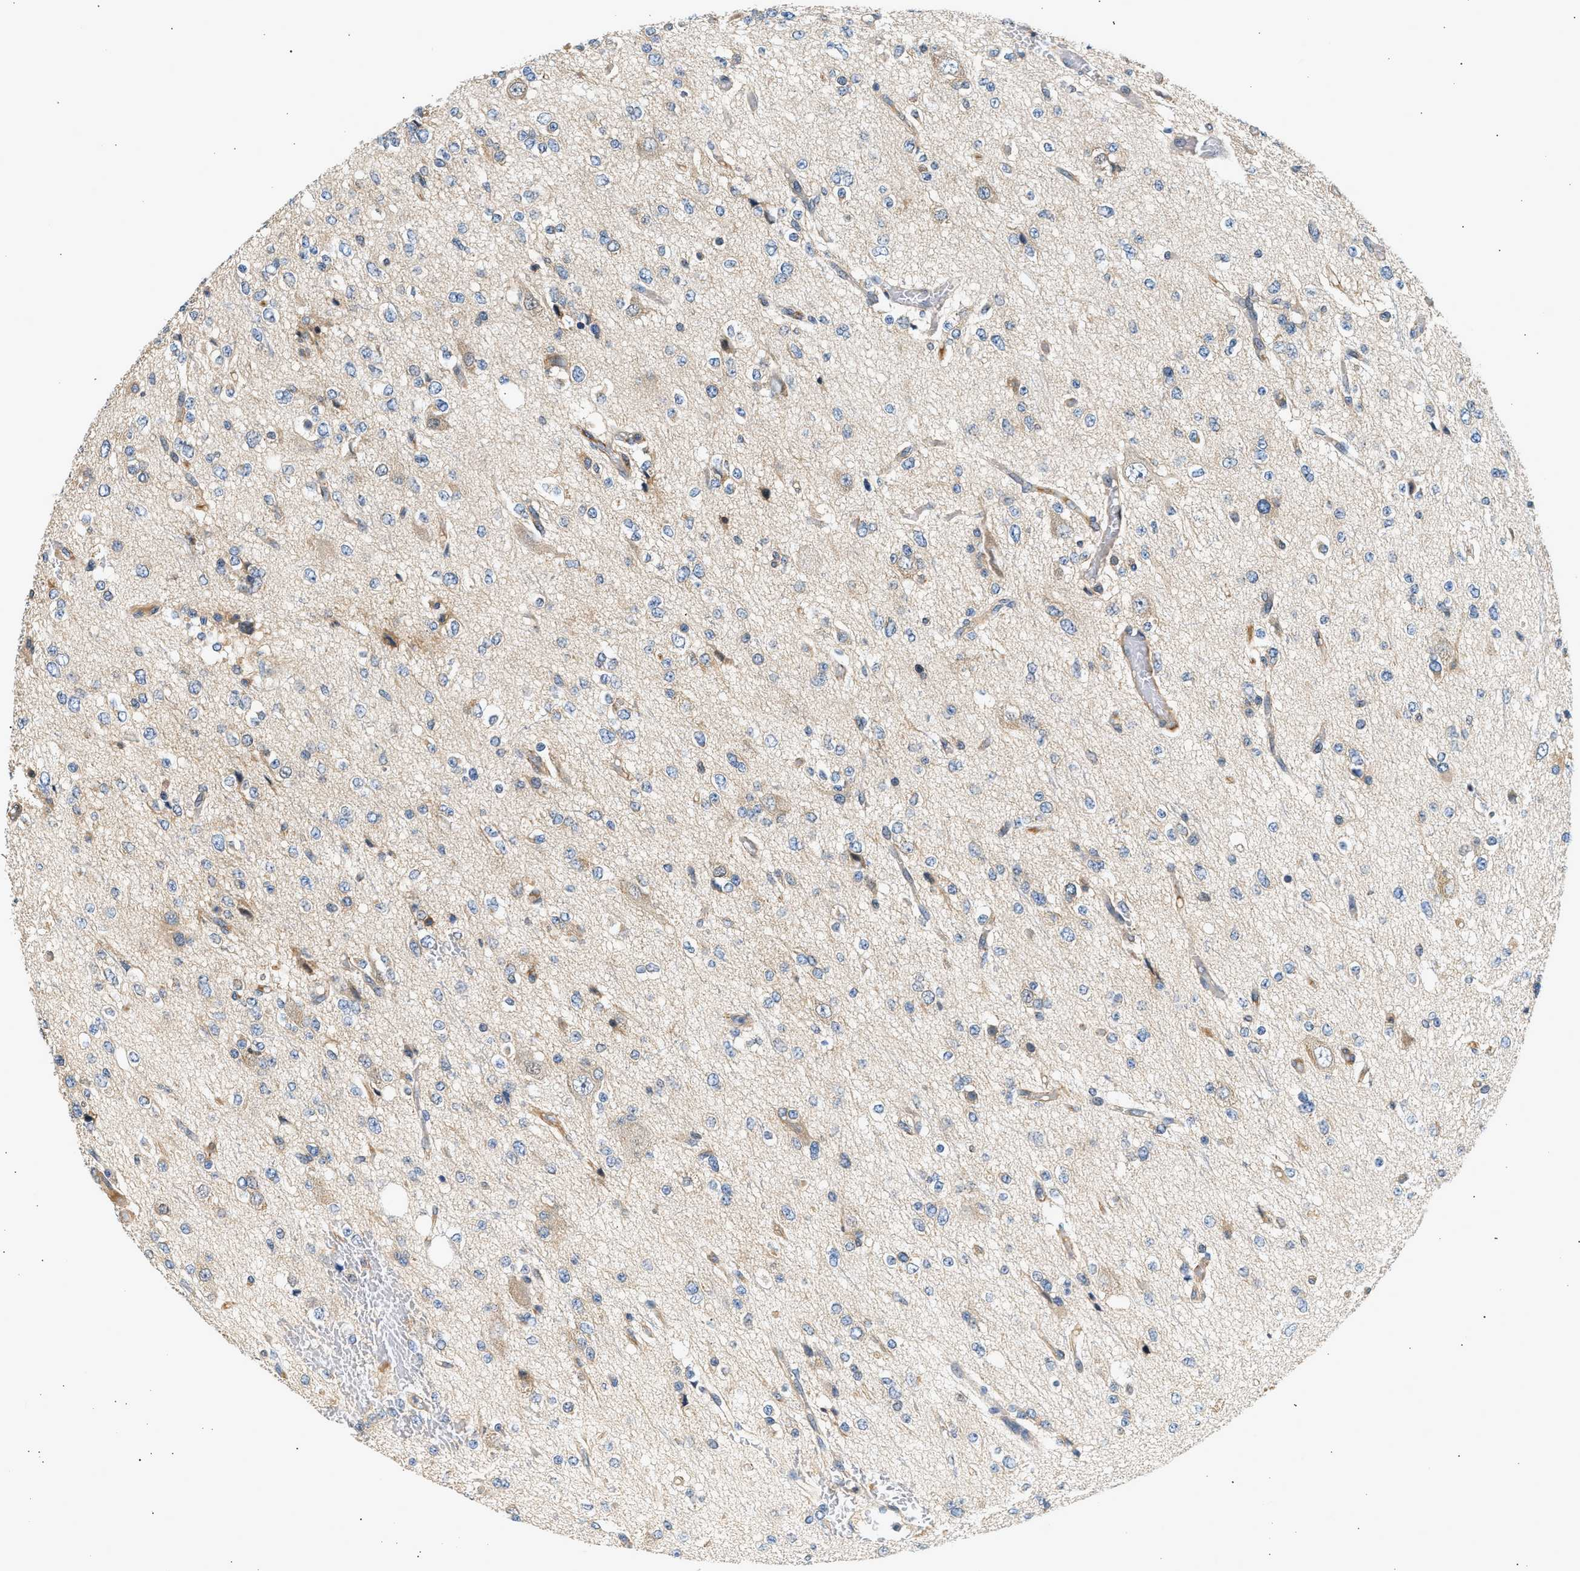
{"staining": {"intensity": "negative", "quantity": "none", "location": "none"}, "tissue": "glioma", "cell_type": "Tumor cells", "image_type": "cancer", "snomed": [{"axis": "morphology", "description": "Glioma, malignant, Low grade"}, {"axis": "topography", "description": "Brain"}], "caption": "DAB immunohistochemical staining of human glioma demonstrates no significant staining in tumor cells. (DAB IHC with hematoxylin counter stain).", "gene": "WDR31", "patient": {"sex": "male", "age": 38}}